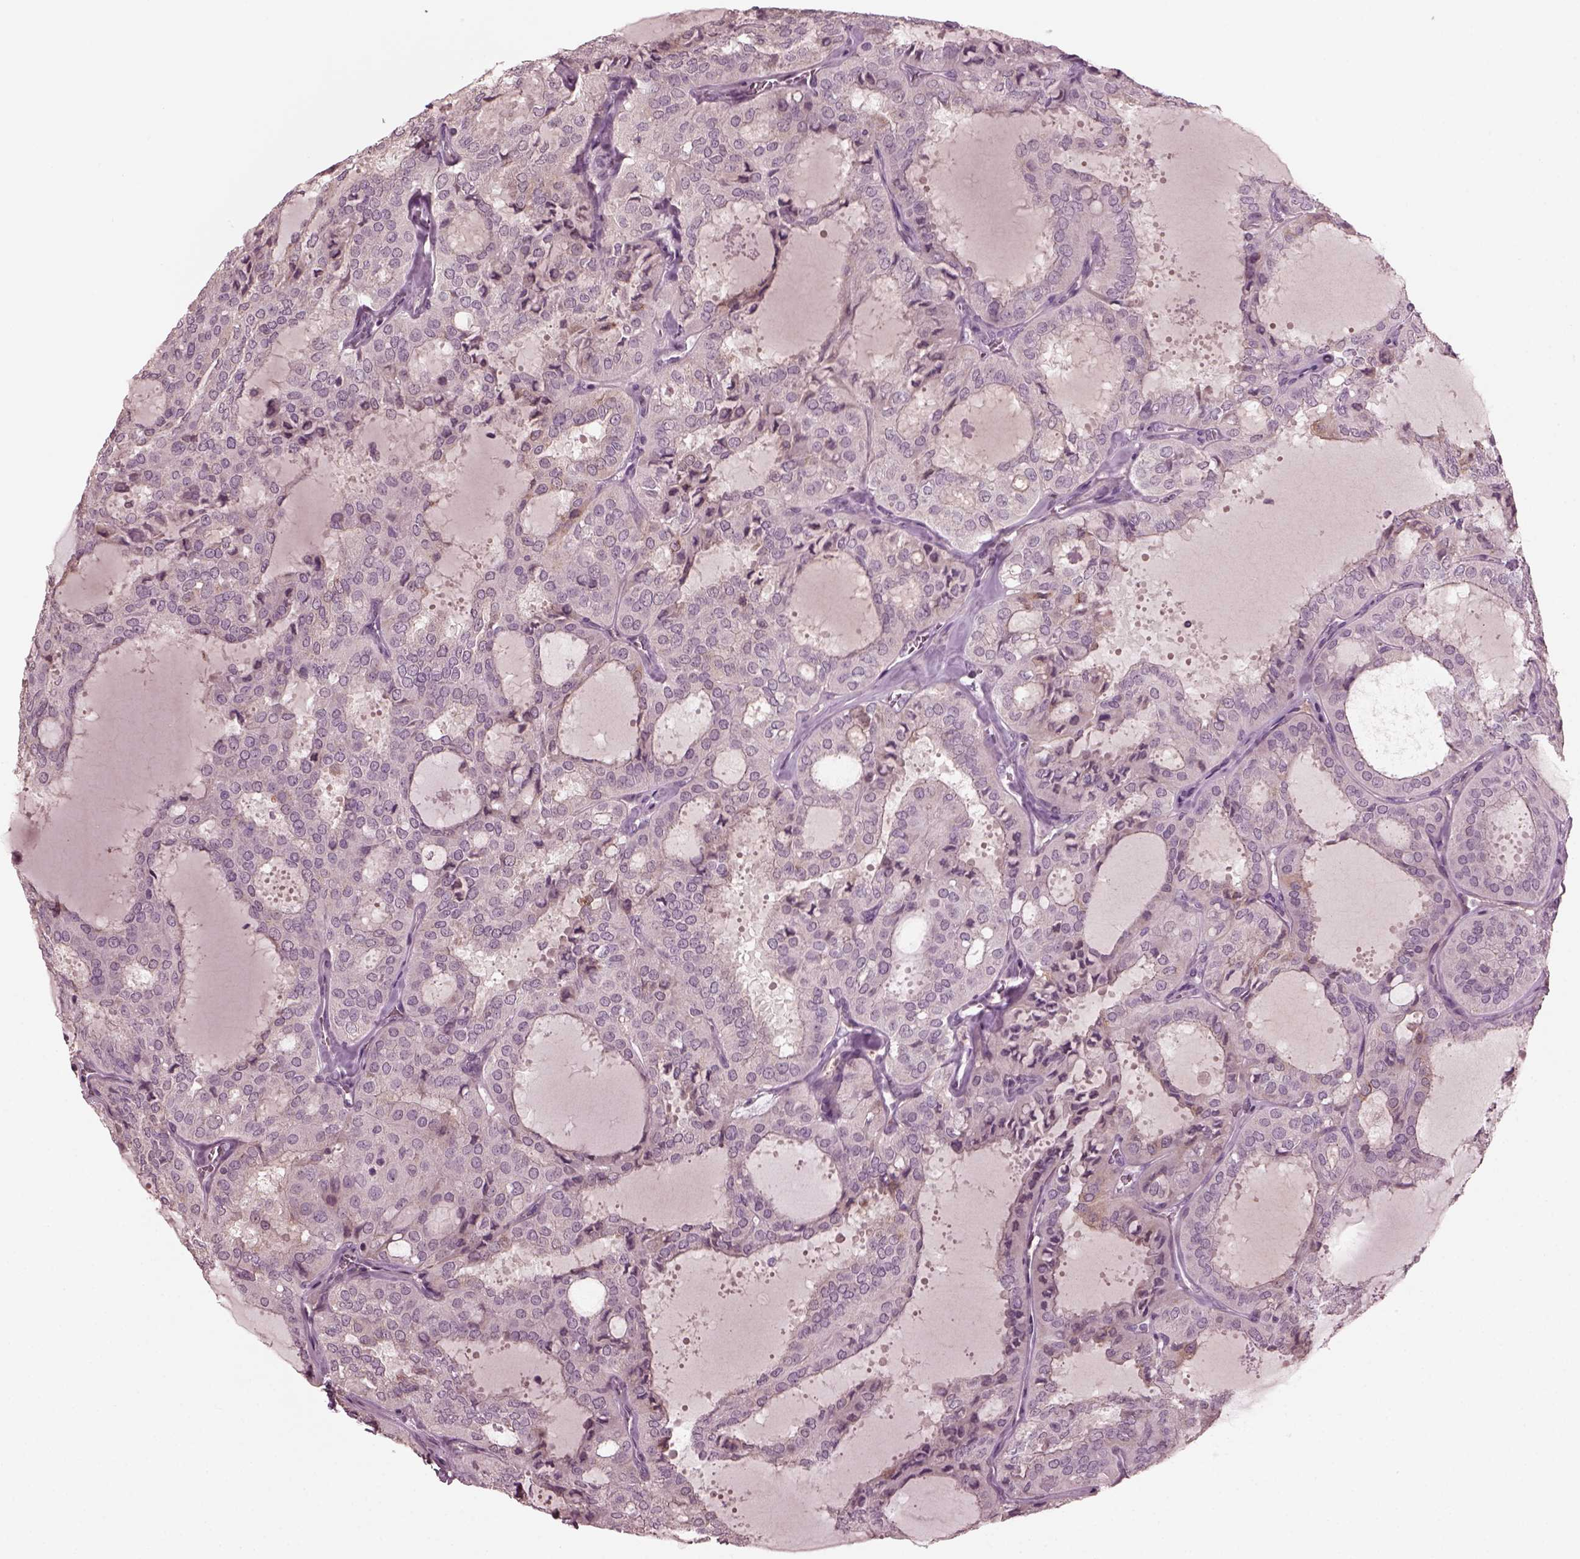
{"staining": {"intensity": "weak", "quantity": "<25%", "location": "cytoplasmic/membranous"}, "tissue": "thyroid cancer", "cell_type": "Tumor cells", "image_type": "cancer", "snomed": [{"axis": "morphology", "description": "Follicular adenoma carcinoma, NOS"}, {"axis": "topography", "description": "Thyroid gland"}], "caption": "DAB (3,3'-diaminobenzidine) immunohistochemical staining of thyroid cancer demonstrates no significant staining in tumor cells.", "gene": "PORCN", "patient": {"sex": "male", "age": 75}}